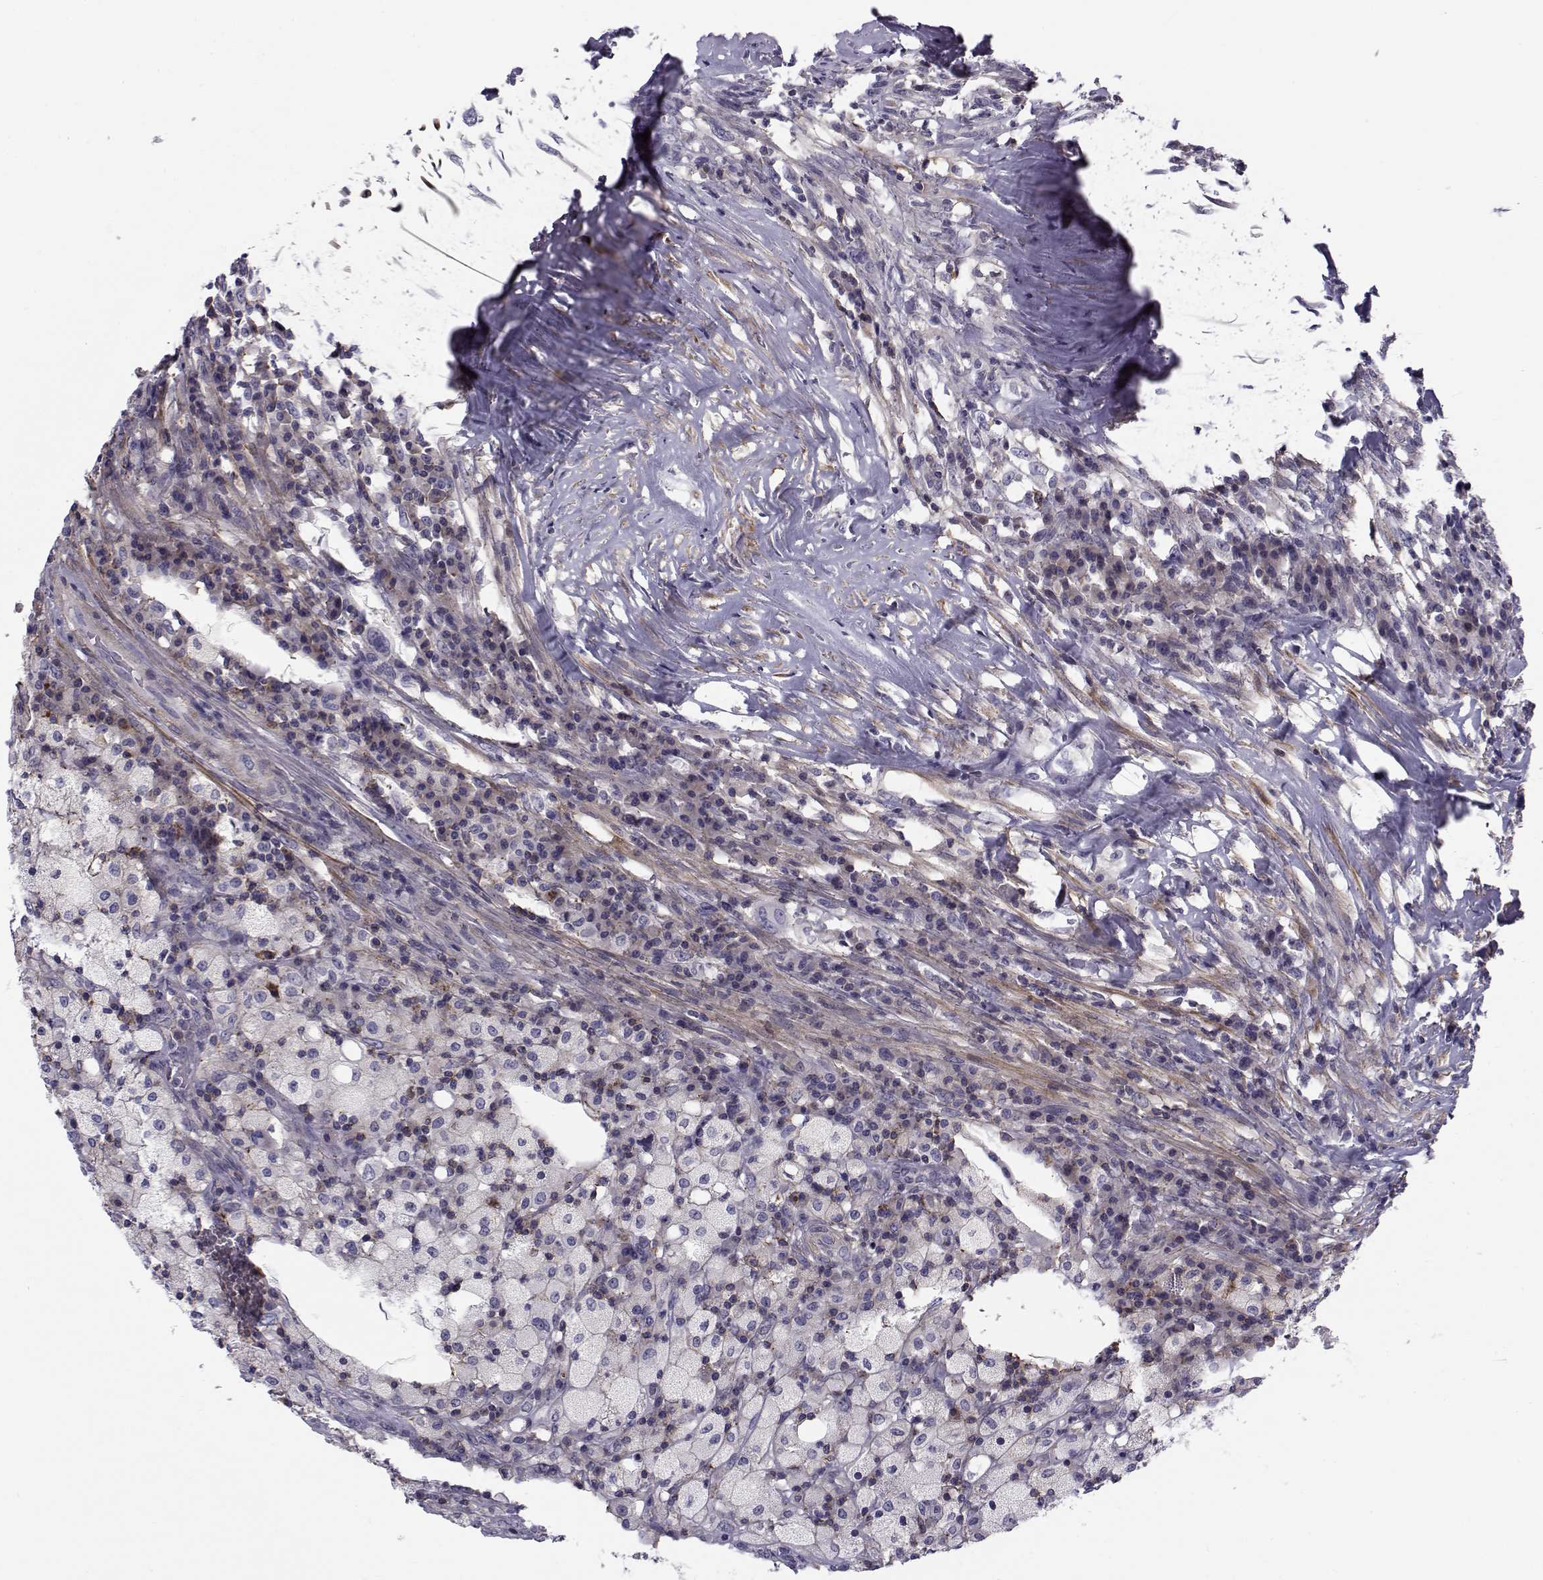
{"staining": {"intensity": "negative", "quantity": "none", "location": "none"}, "tissue": "testis cancer", "cell_type": "Tumor cells", "image_type": "cancer", "snomed": [{"axis": "morphology", "description": "Necrosis, NOS"}, {"axis": "morphology", "description": "Carcinoma, Embryonal, NOS"}, {"axis": "topography", "description": "Testis"}], "caption": "Tumor cells show no significant protein positivity in testis embryonal carcinoma.", "gene": "LRRC27", "patient": {"sex": "male", "age": 19}}